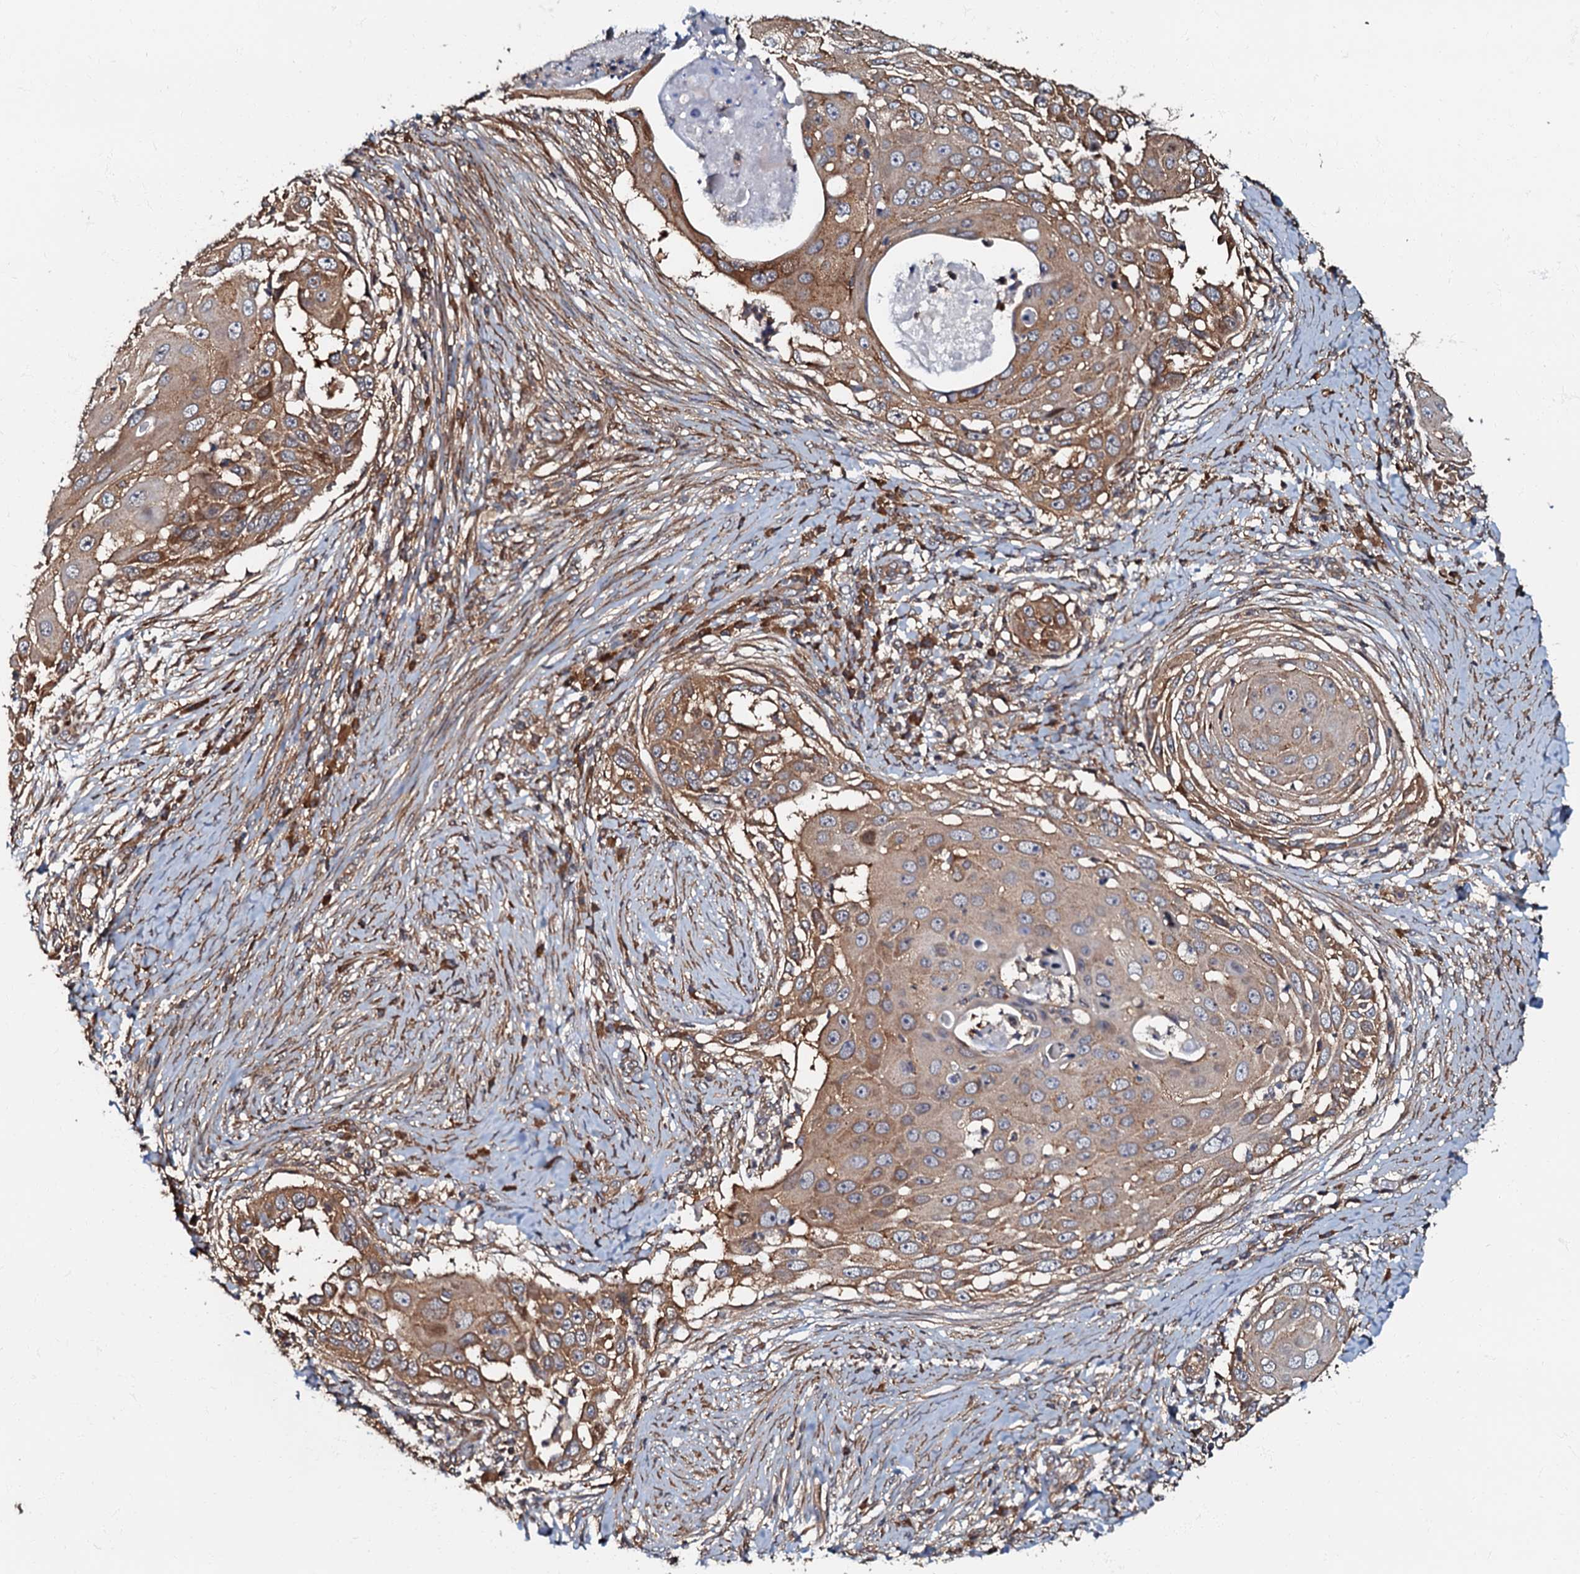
{"staining": {"intensity": "moderate", "quantity": ">75%", "location": "cytoplasmic/membranous"}, "tissue": "skin cancer", "cell_type": "Tumor cells", "image_type": "cancer", "snomed": [{"axis": "morphology", "description": "Squamous cell carcinoma, NOS"}, {"axis": "topography", "description": "Skin"}], "caption": "Human squamous cell carcinoma (skin) stained for a protein (brown) displays moderate cytoplasmic/membranous positive positivity in about >75% of tumor cells.", "gene": "OSBP", "patient": {"sex": "female", "age": 44}}